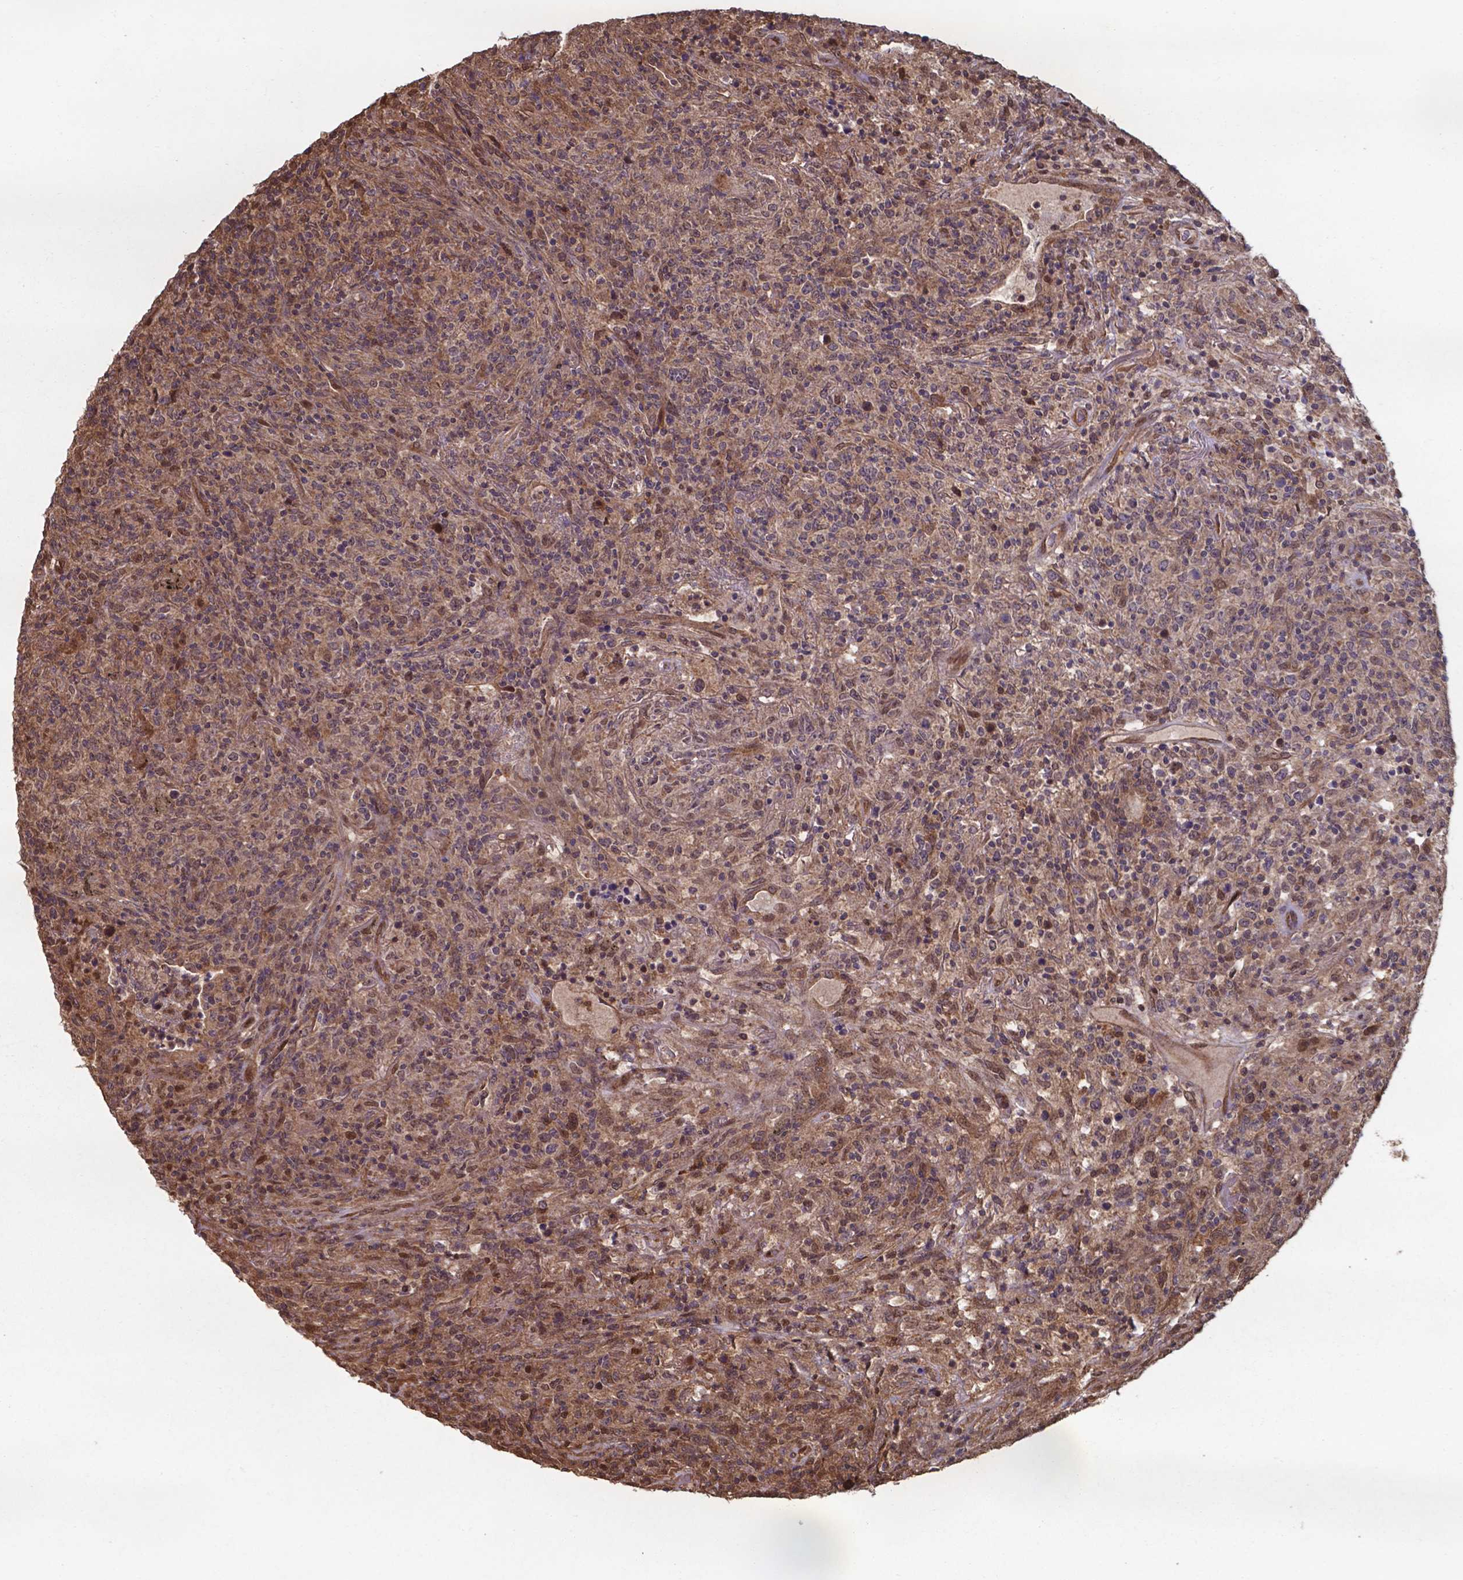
{"staining": {"intensity": "moderate", "quantity": ">75%", "location": "cytoplasmic/membranous,nuclear"}, "tissue": "lymphoma", "cell_type": "Tumor cells", "image_type": "cancer", "snomed": [{"axis": "morphology", "description": "Malignant lymphoma, non-Hodgkin's type, High grade"}, {"axis": "topography", "description": "Lung"}], "caption": "Immunohistochemical staining of human malignant lymphoma, non-Hodgkin's type (high-grade) shows medium levels of moderate cytoplasmic/membranous and nuclear protein positivity in about >75% of tumor cells.", "gene": "CHP2", "patient": {"sex": "male", "age": 79}}